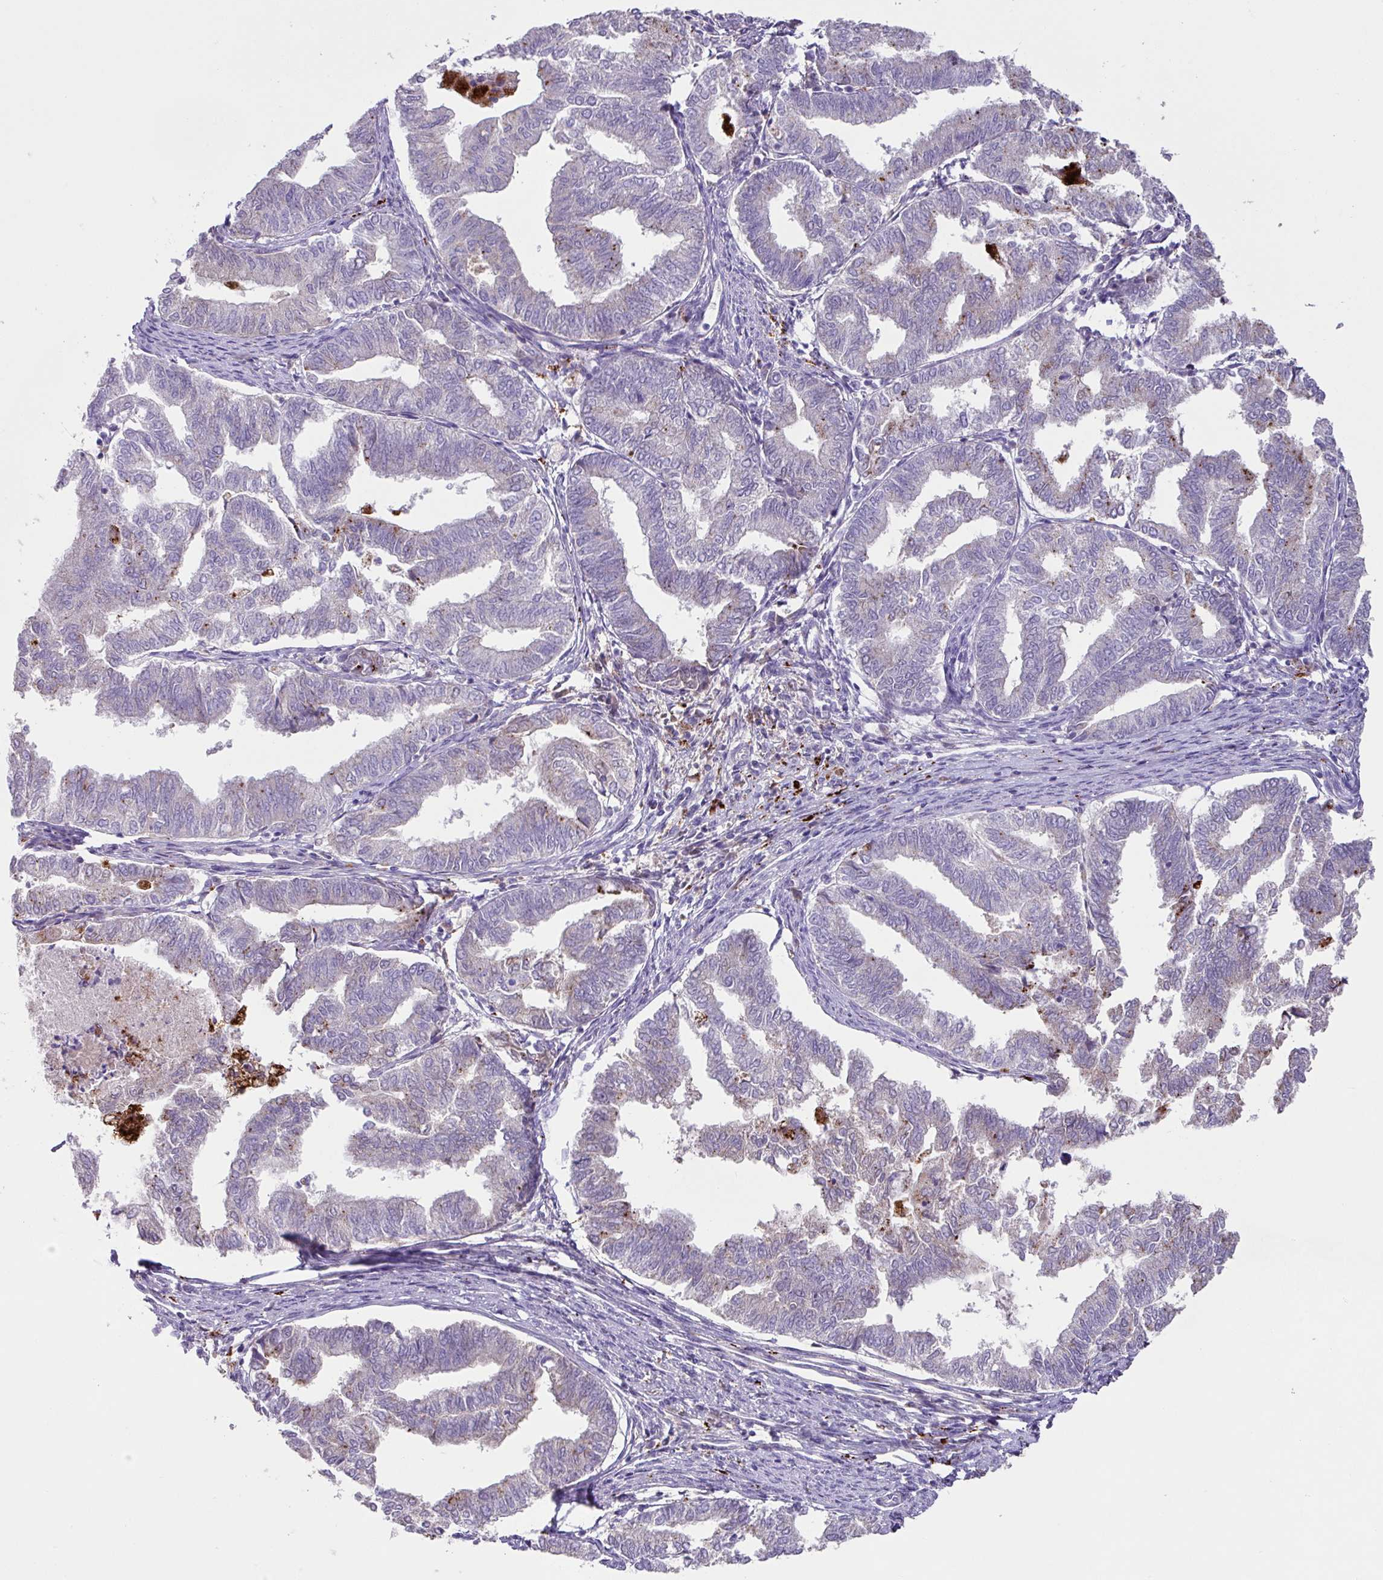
{"staining": {"intensity": "negative", "quantity": "none", "location": "none"}, "tissue": "endometrial cancer", "cell_type": "Tumor cells", "image_type": "cancer", "snomed": [{"axis": "morphology", "description": "Adenocarcinoma, NOS"}, {"axis": "topography", "description": "Endometrium"}], "caption": "Immunohistochemistry image of adenocarcinoma (endometrial) stained for a protein (brown), which exhibits no staining in tumor cells.", "gene": "PLEKHH3", "patient": {"sex": "female", "age": 79}}